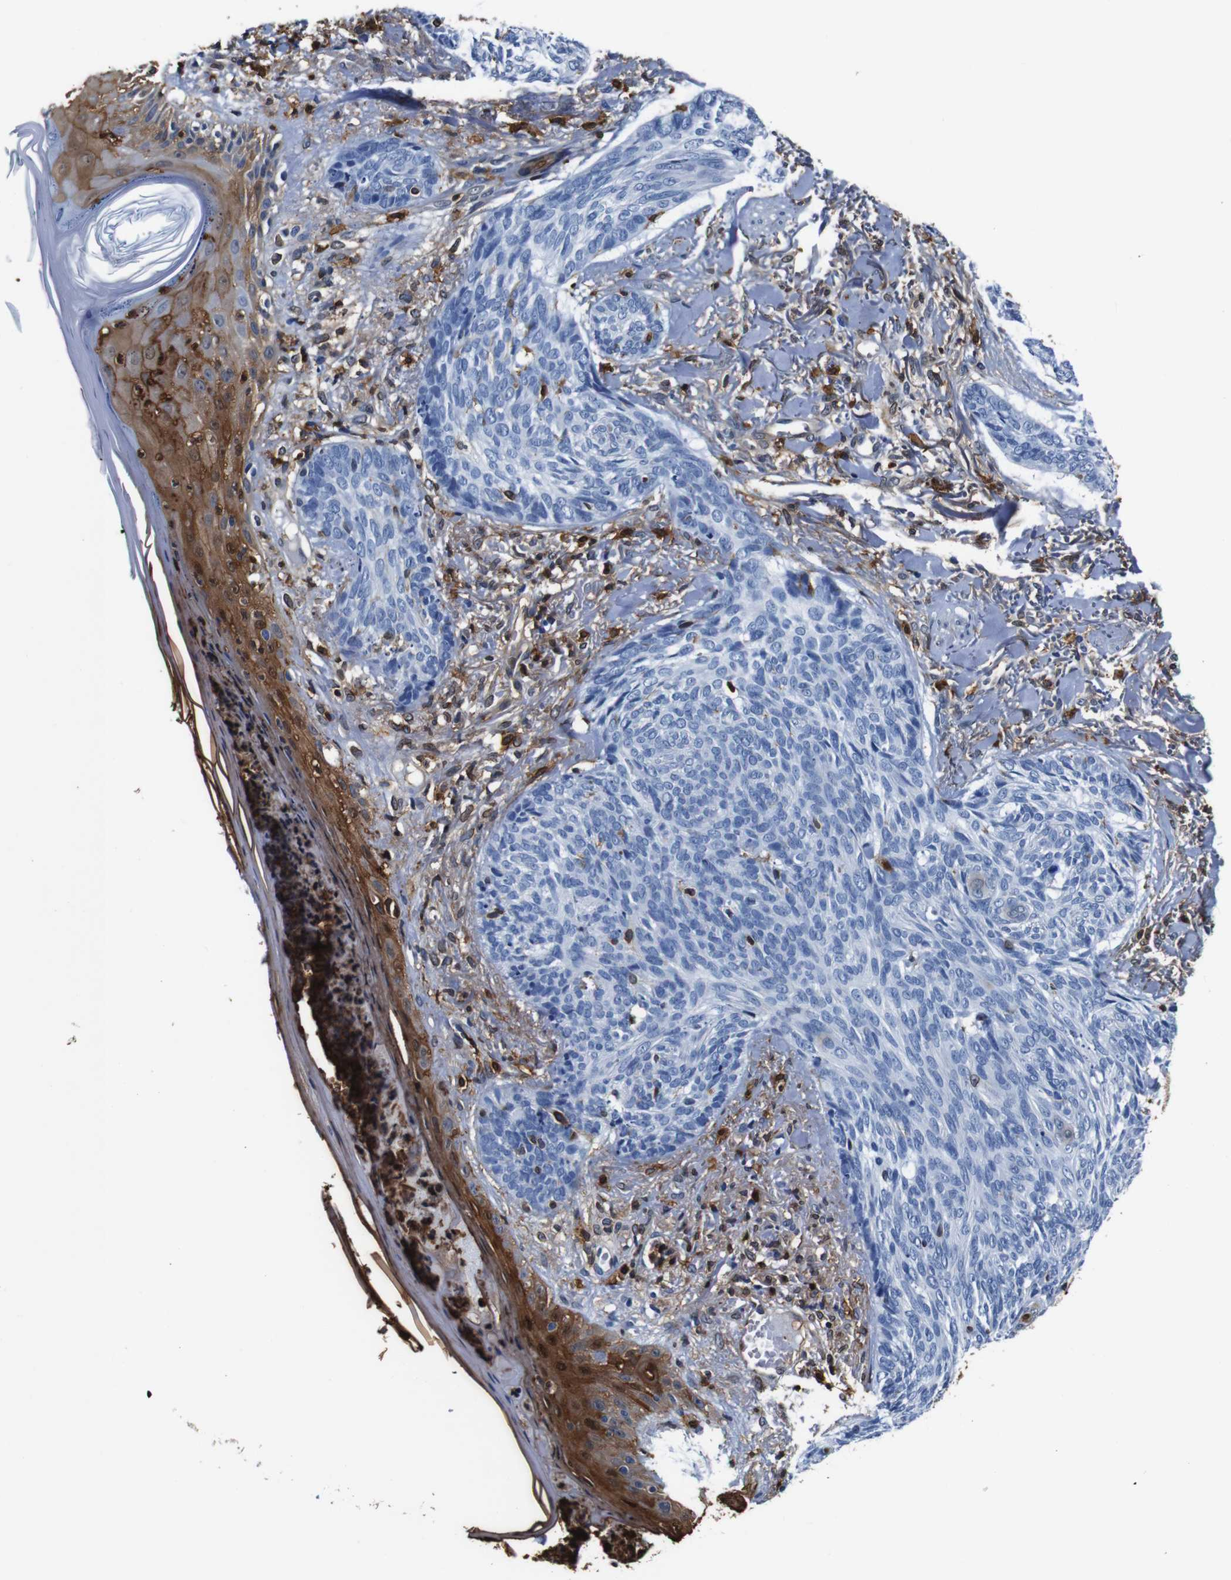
{"staining": {"intensity": "negative", "quantity": "none", "location": "none"}, "tissue": "skin cancer", "cell_type": "Tumor cells", "image_type": "cancer", "snomed": [{"axis": "morphology", "description": "Basal cell carcinoma"}, {"axis": "topography", "description": "Skin"}], "caption": "Image shows no protein staining in tumor cells of skin cancer tissue.", "gene": "ANXA1", "patient": {"sex": "male", "age": 43}}